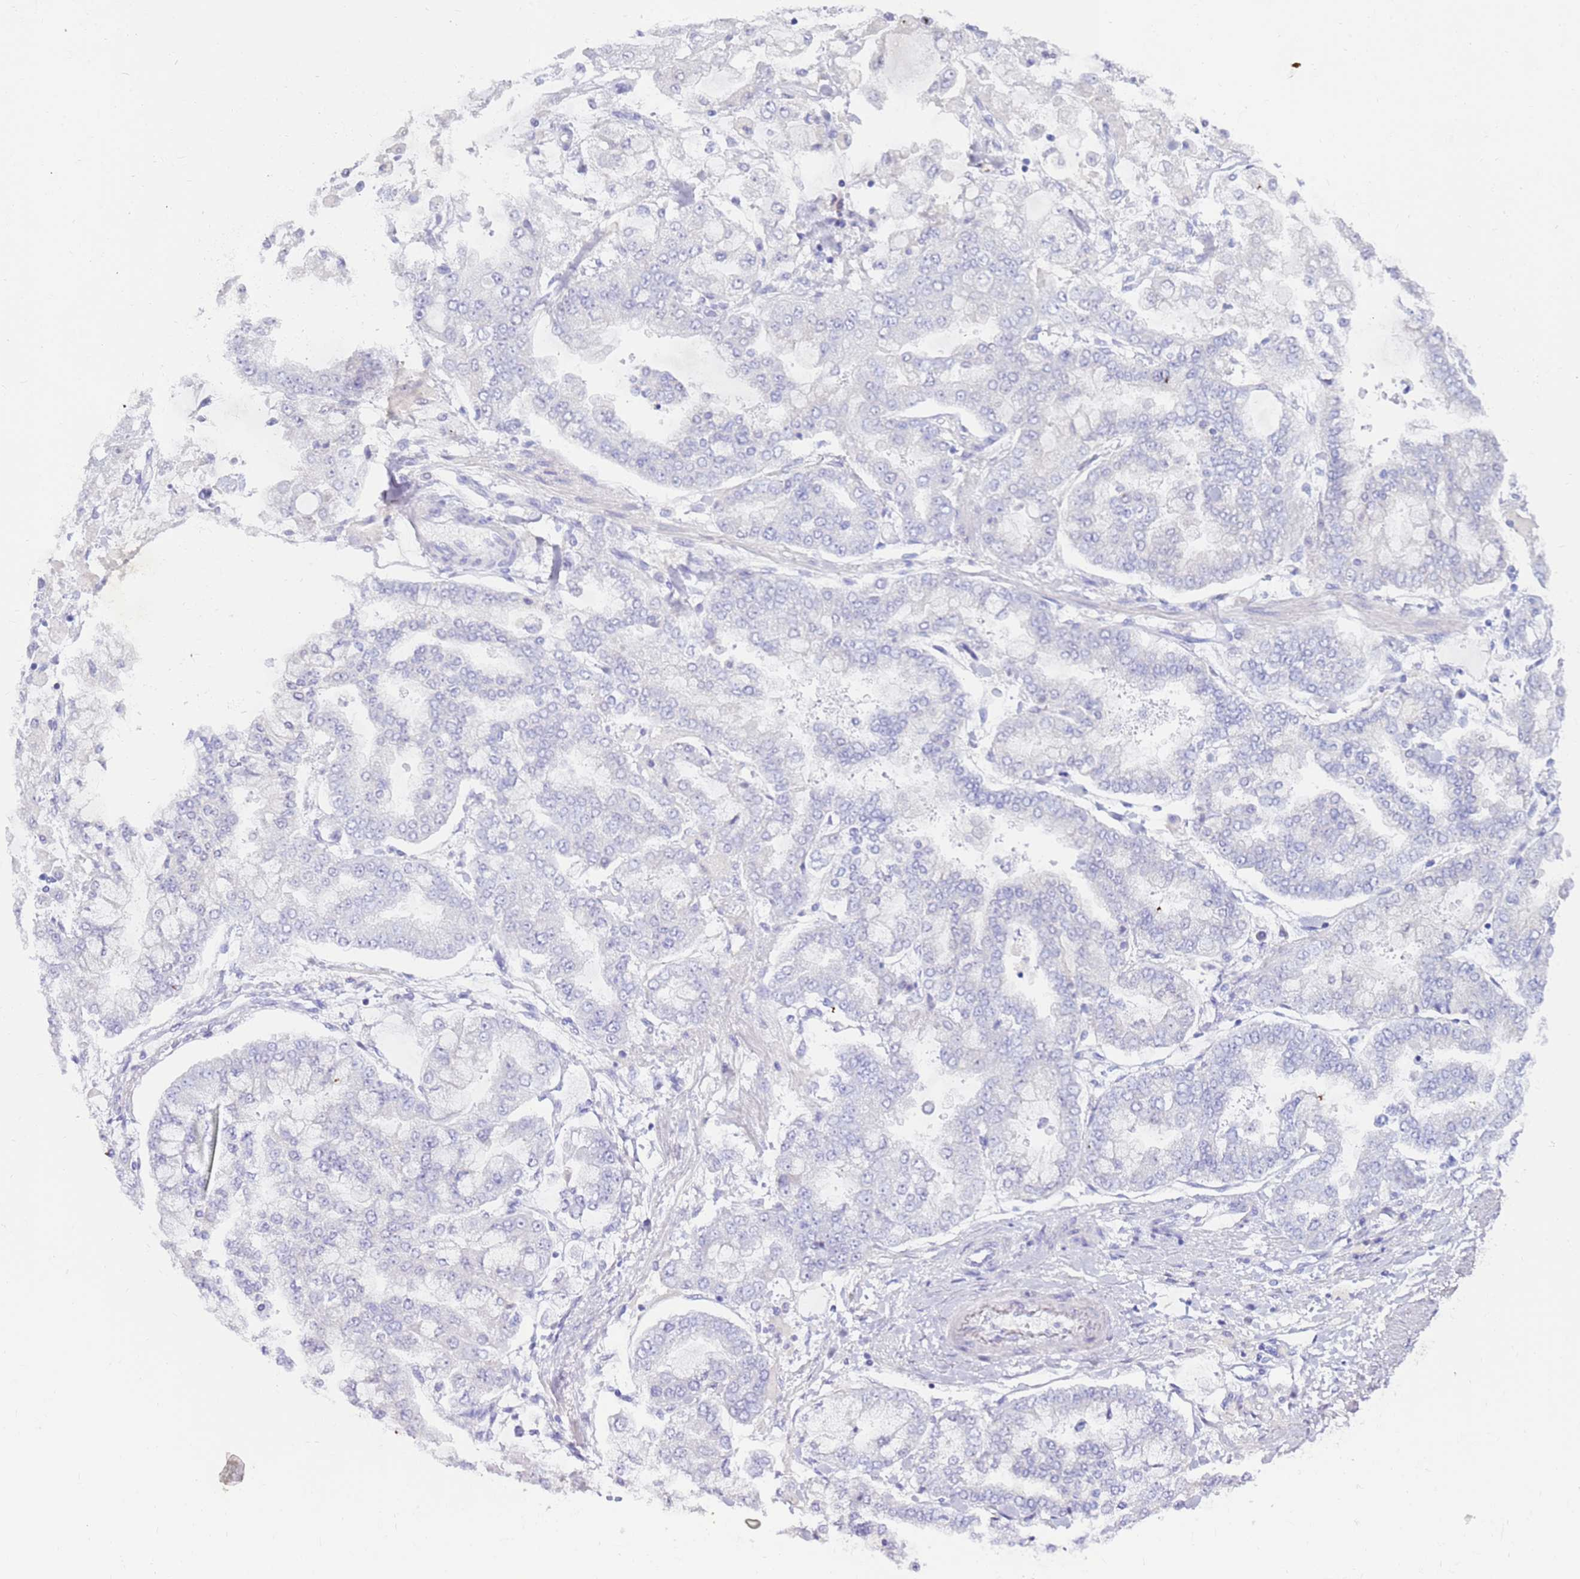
{"staining": {"intensity": "negative", "quantity": "none", "location": "none"}, "tissue": "stomach cancer", "cell_type": "Tumor cells", "image_type": "cancer", "snomed": [{"axis": "morphology", "description": "Normal tissue, NOS"}, {"axis": "morphology", "description": "Adenocarcinoma, NOS"}, {"axis": "topography", "description": "Stomach, upper"}, {"axis": "topography", "description": "Stomach"}], "caption": "Micrograph shows no significant protein positivity in tumor cells of stomach adenocarcinoma.", "gene": "EVPLL", "patient": {"sex": "male", "age": 76}}